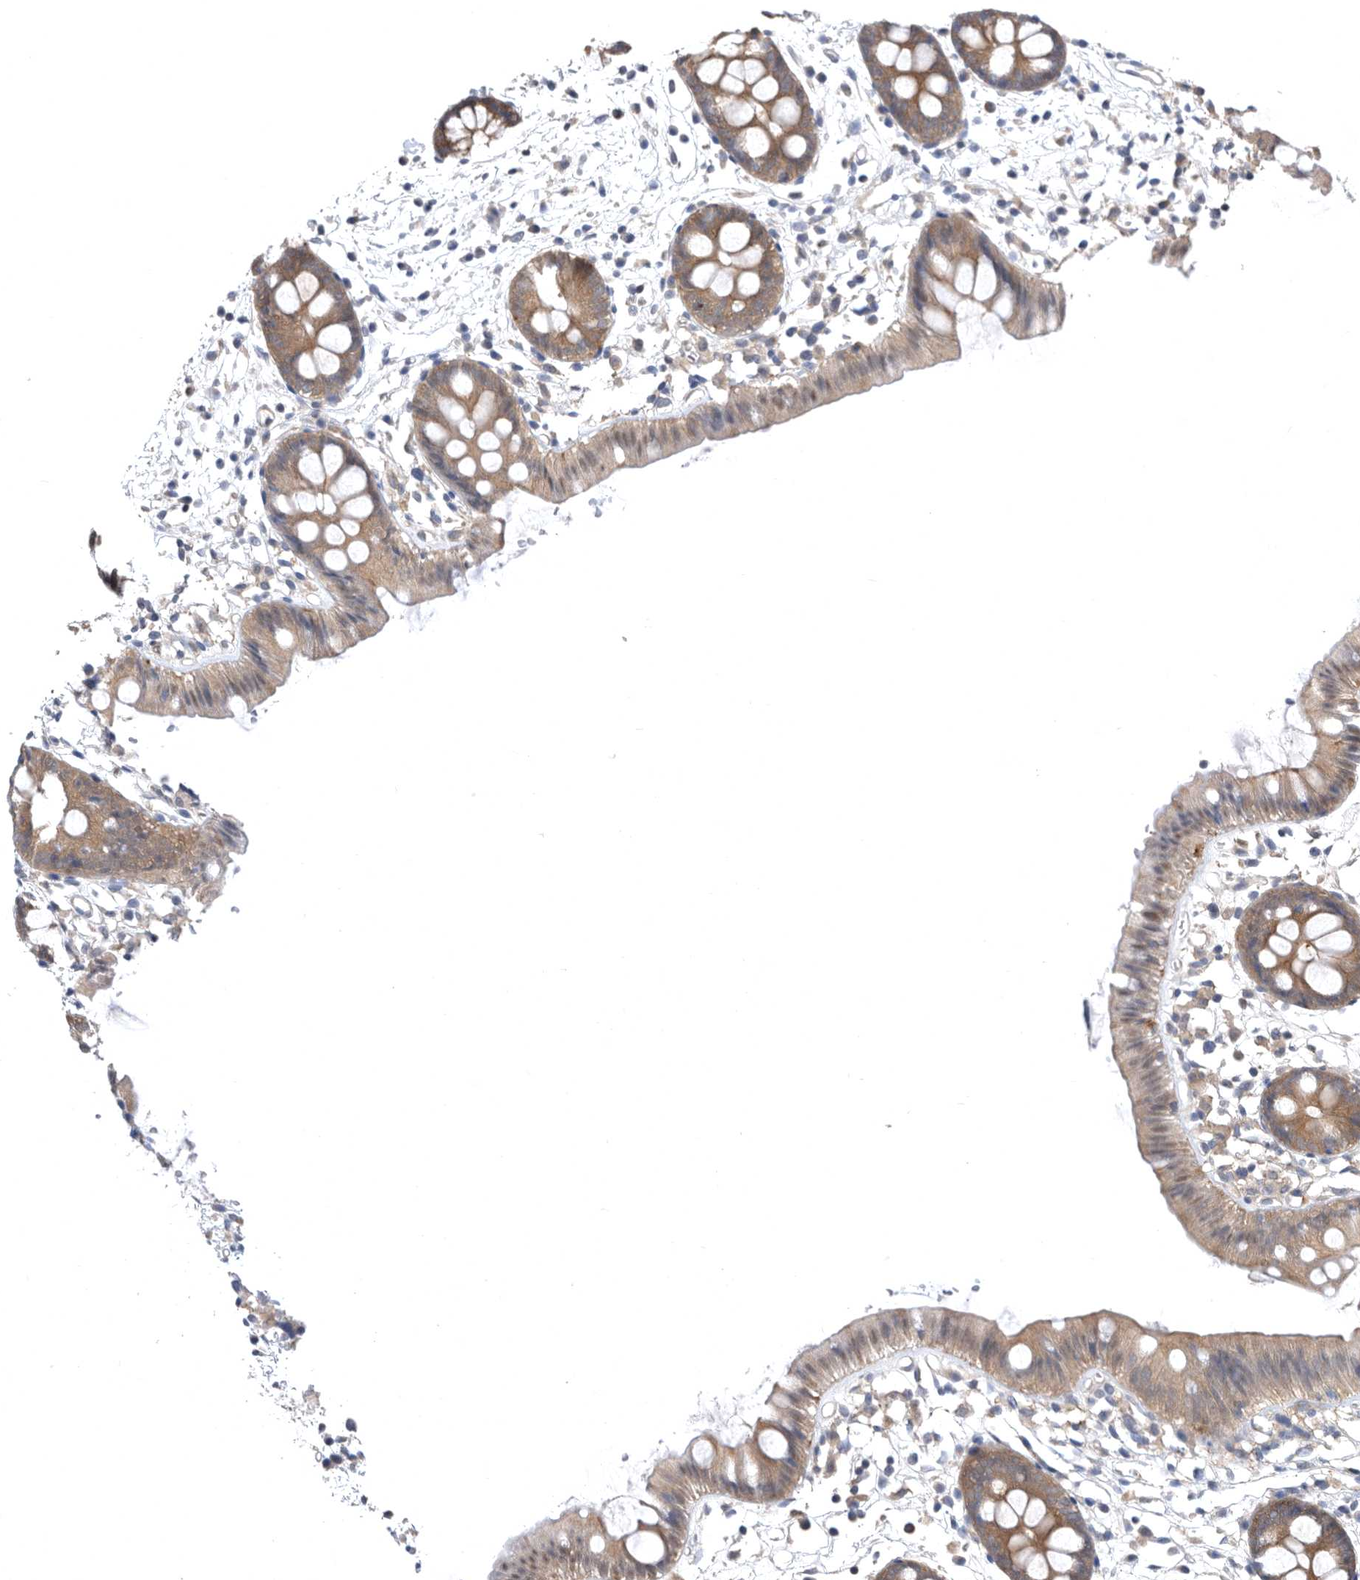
{"staining": {"intensity": "negative", "quantity": "none", "location": "none"}, "tissue": "colon", "cell_type": "Endothelial cells", "image_type": "normal", "snomed": [{"axis": "morphology", "description": "Normal tissue, NOS"}, {"axis": "topography", "description": "Colon"}], "caption": "DAB (3,3'-diaminobenzidine) immunohistochemical staining of normal human colon shows no significant staining in endothelial cells. (Stains: DAB immunohistochemistry (IHC) with hematoxylin counter stain, Microscopy: brightfield microscopy at high magnification).", "gene": "CCT4", "patient": {"sex": "male", "age": 56}}